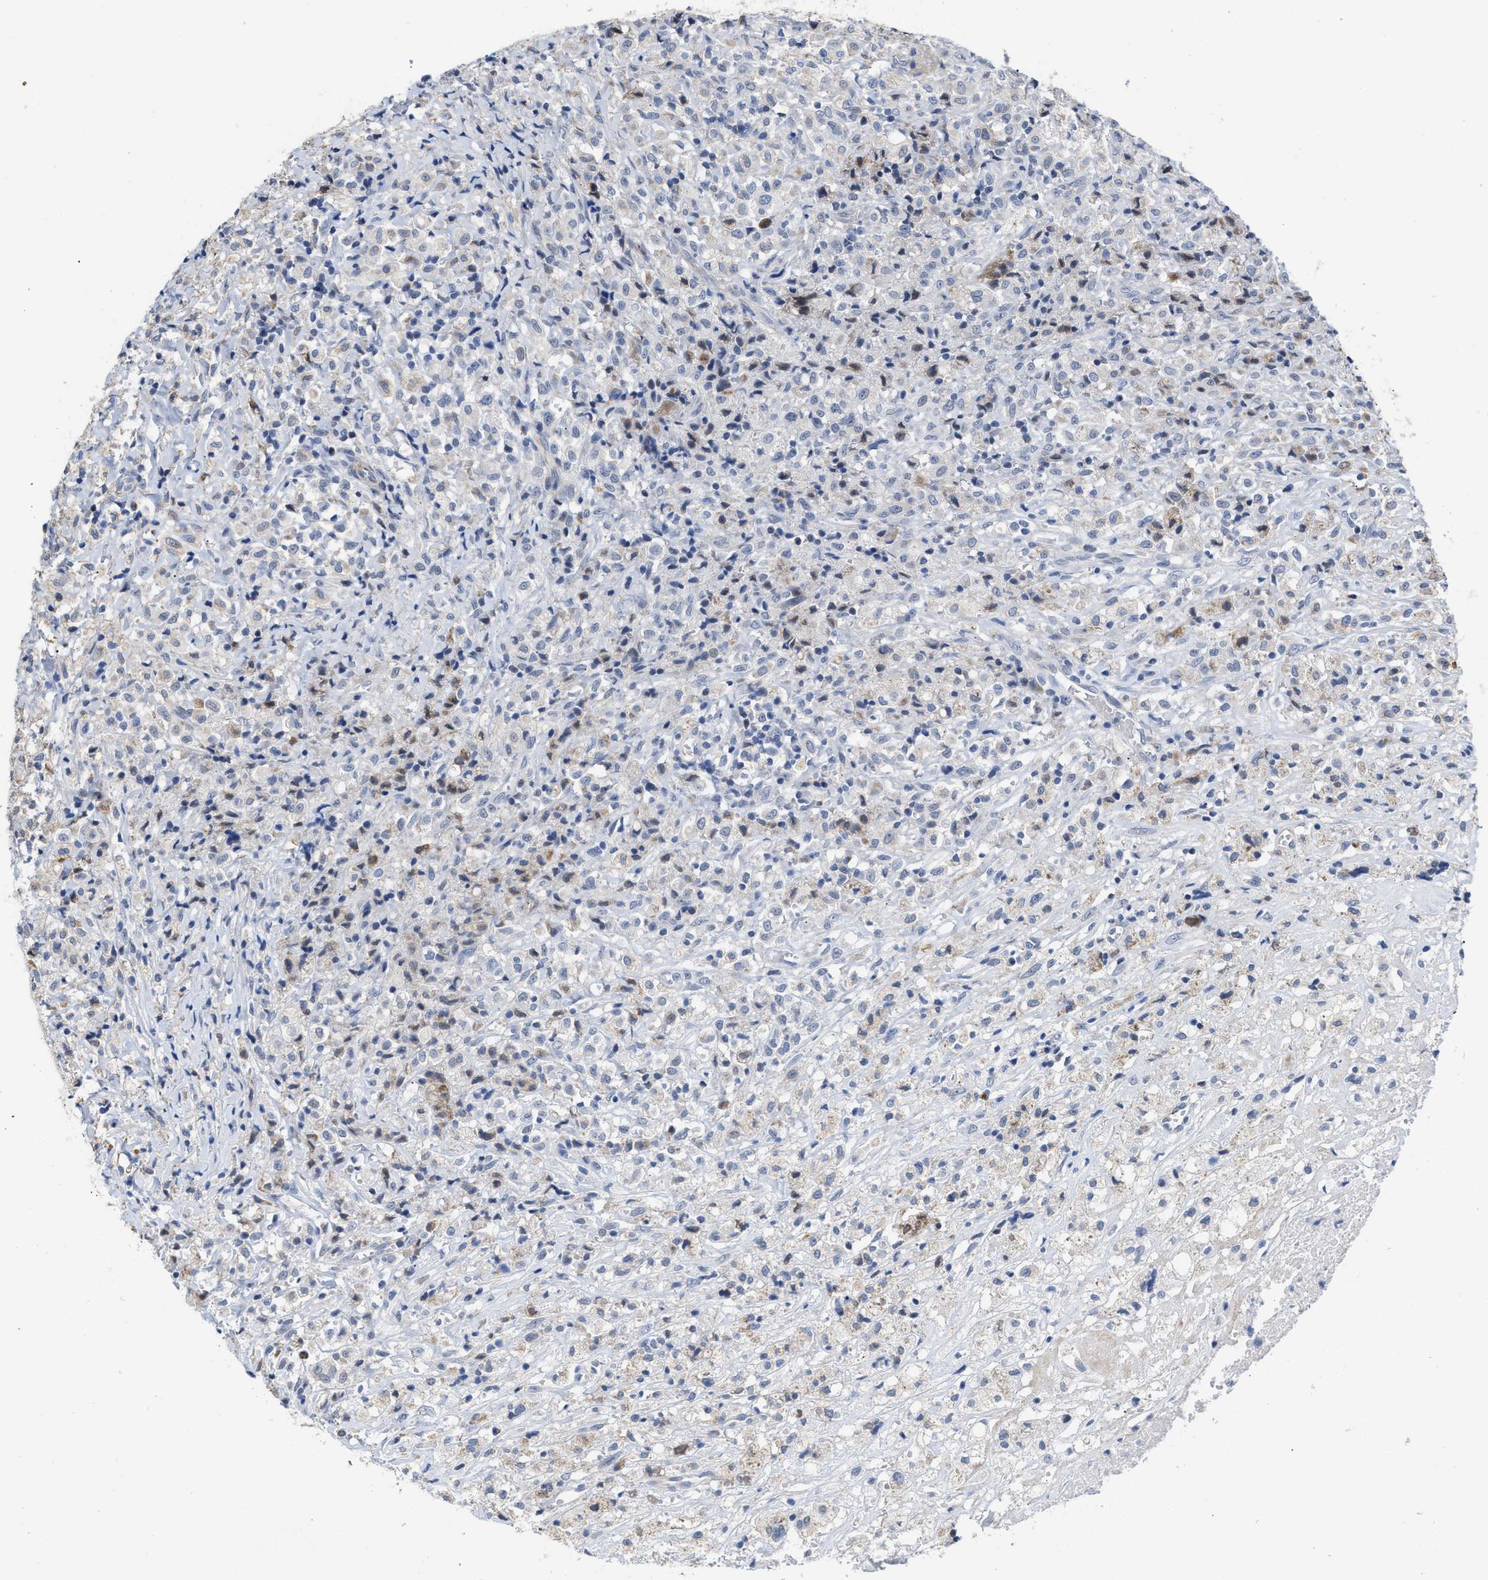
{"staining": {"intensity": "negative", "quantity": "none", "location": "none"}, "tissue": "testis cancer", "cell_type": "Tumor cells", "image_type": "cancer", "snomed": [{"axis": "morphology", "description": "Carcinoma, Embryonal, NOS"}, {"axis": "topography", "description": "Testis"}], "caption": "A histopathology image of testis cancer stained for a protein displays no brown staining in tumor cells.", "gene": "JAG1", "patient": {"sex": "male", "age": 2}}